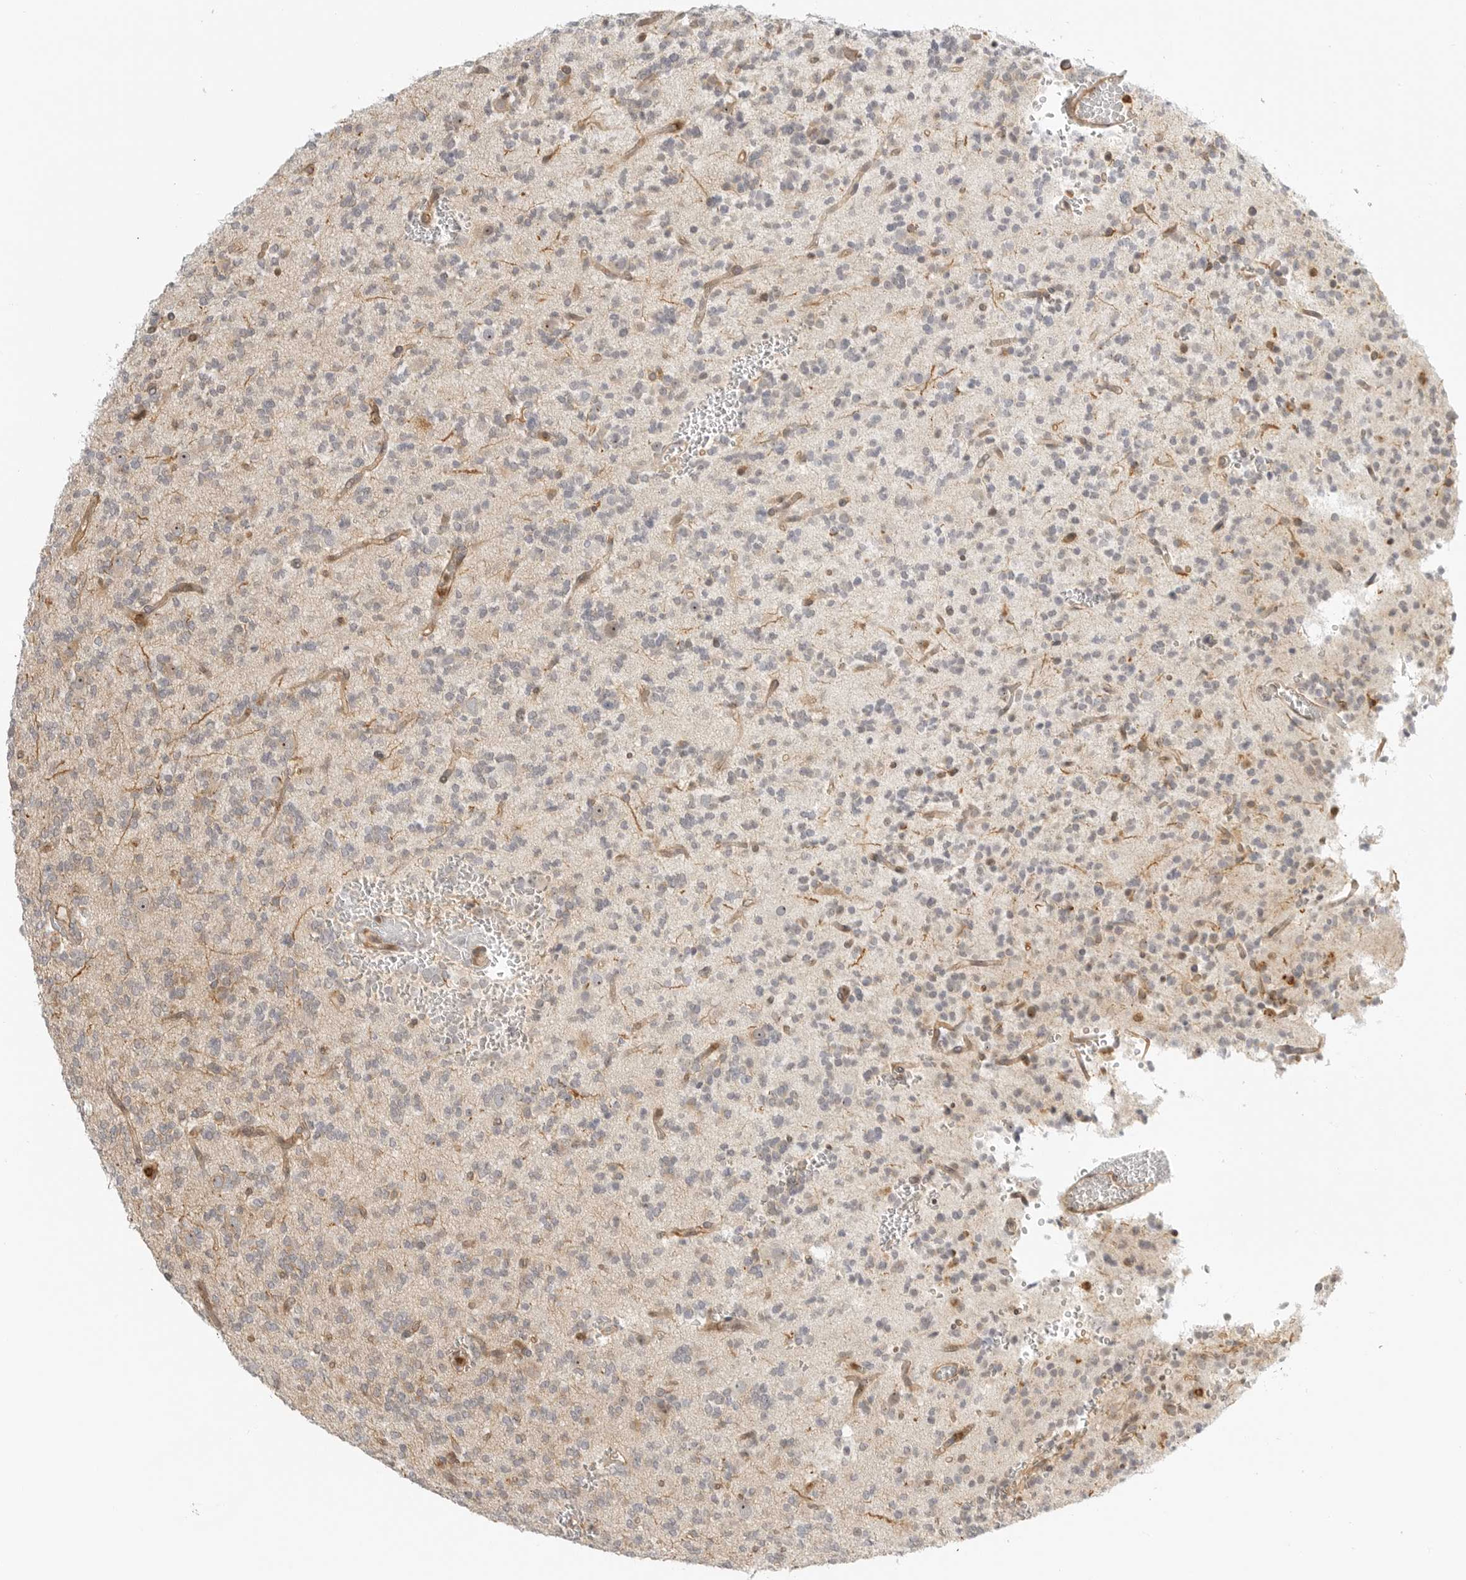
{"staining": {"intensity": "weak", "quantity": "25%-75%", "location": "cytoplasmic/membranous"}, "tissue": "glioma", "cell_type": "Tumor cells", "image_type": "cancer", "snomed": [{"axis": "morphology", "description": "Glioma, malignant, Low grade"}, {"axis": "topography", "description": "Brain"}], "caption": "Tumor cells show weak cytoplasmic/membranous positivity in approximately 25%-75% of cells in glioma.", "gene": "DSCC1", "patient": {"sex": "male", "age": 38}}